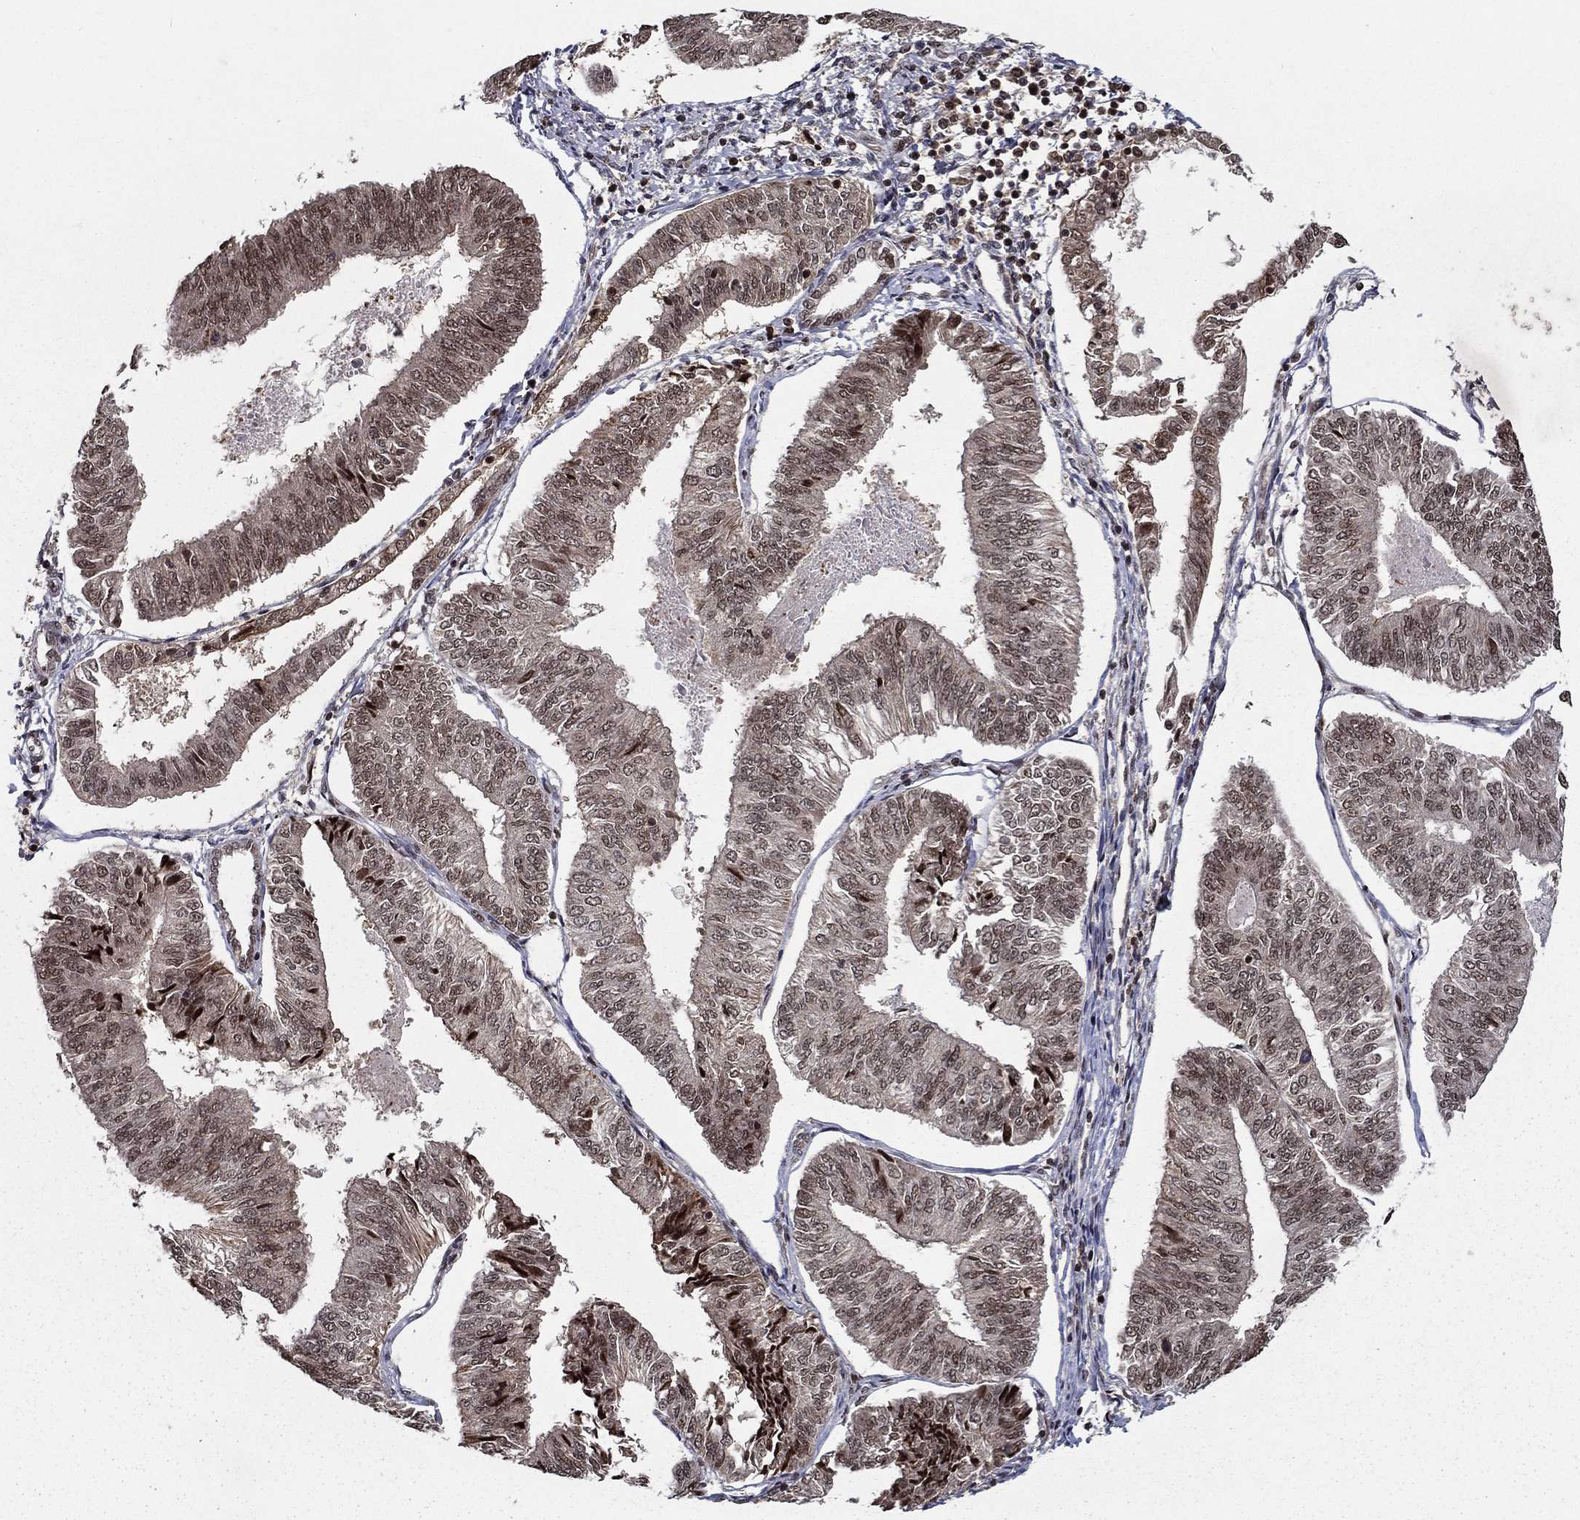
{"staining": {"intensity": "weak", "quantity": "<25%", "location": "cytoplasmic/membranous"}, "tissue": "endometrial cancer", "cell_type": "Tumor cells", "image_type": "cancer", "snomed": [{"axis": "morphology", "description": "Adenocarcinoma, NOS"}, {"axis": "topography", "description": "Endometrium"}], "caption": "The histopathology image demonstrates no staining of tumor cells in adenocarcinoma (endometrial).", "gene": "CDCA7L", "patient": {"sex": "female", "age": 58}}